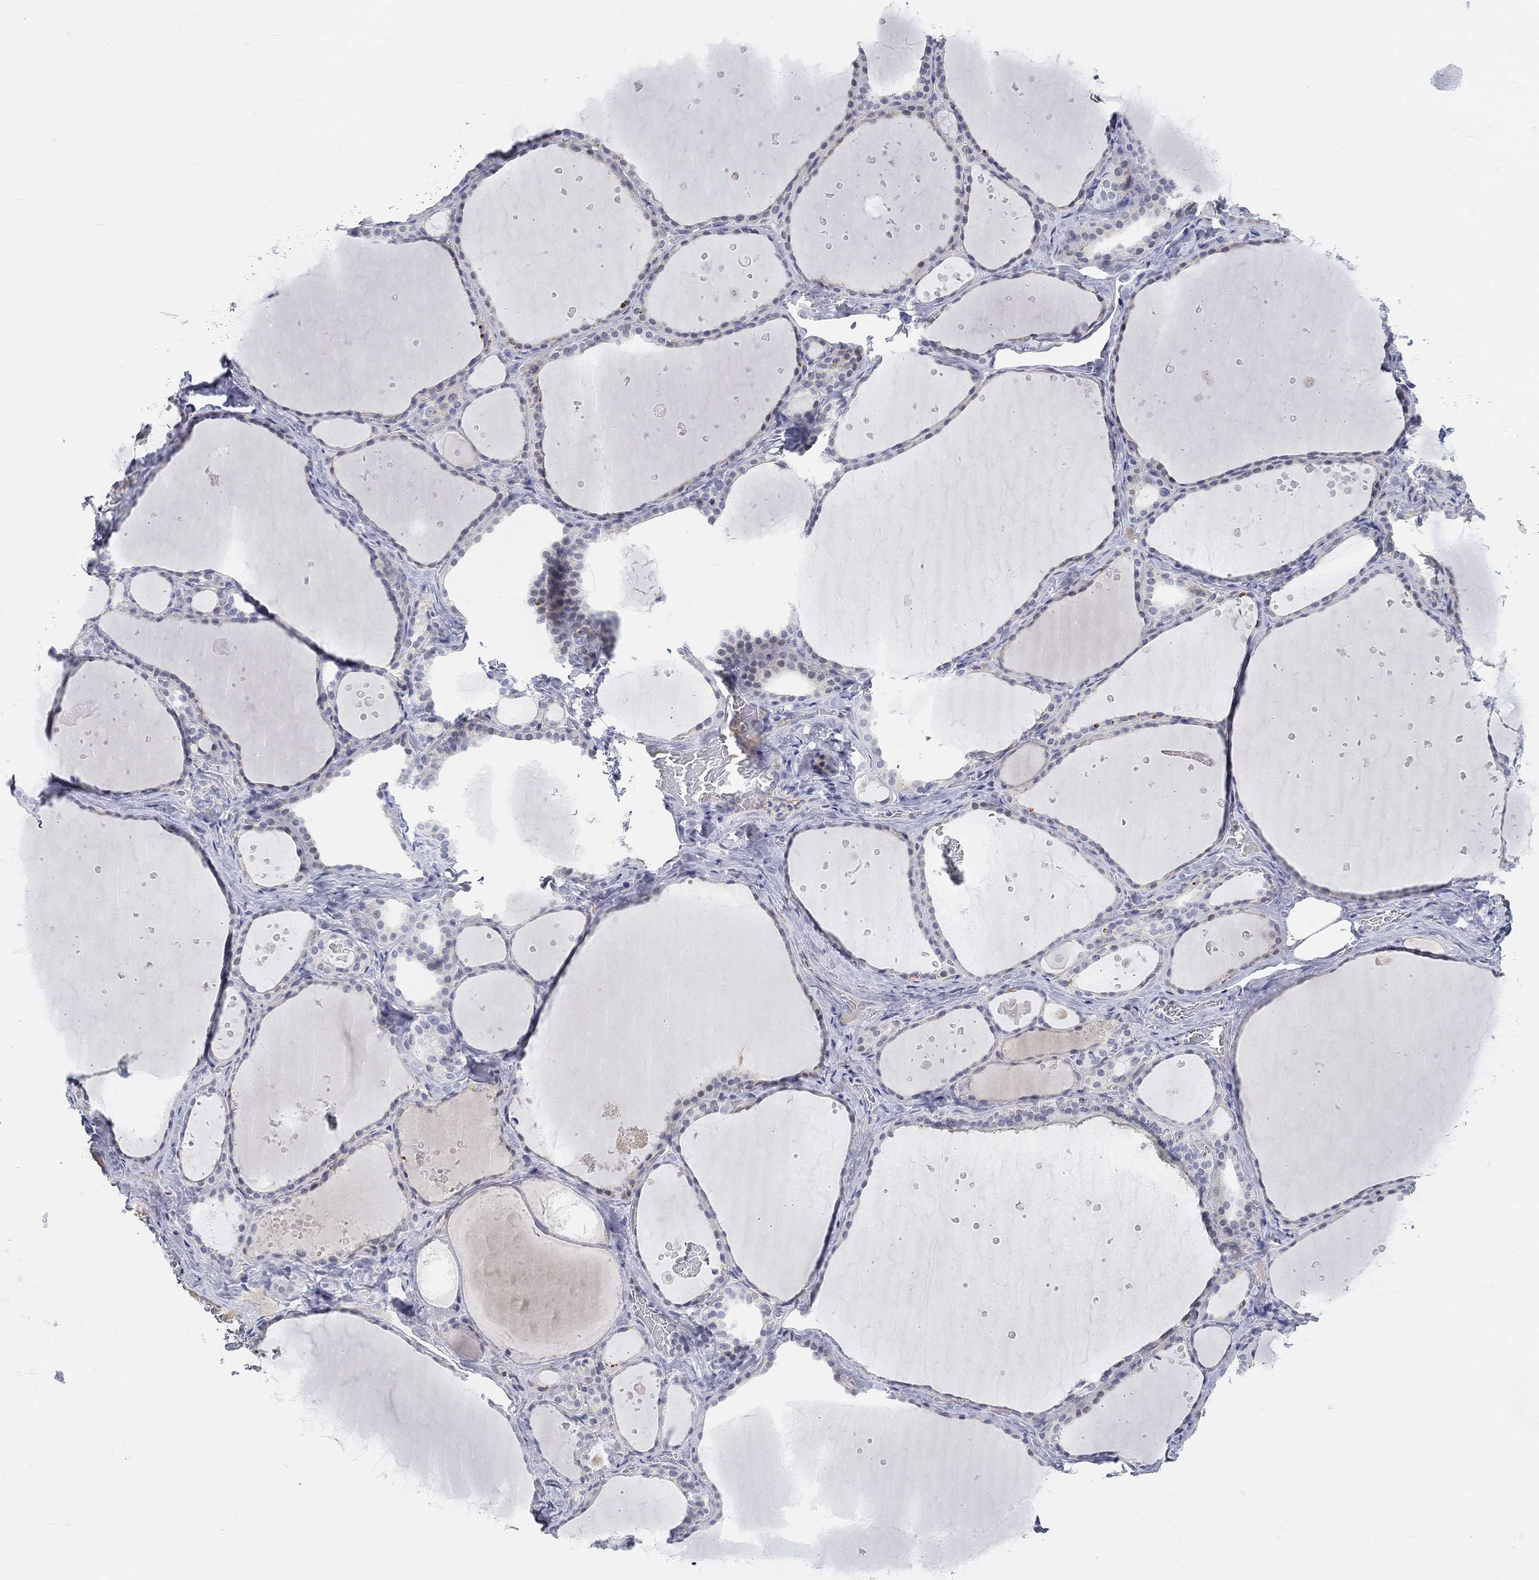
{"staining": {"intensity": "negative", "quantity": "none", "location": "none"}, "tissue": "thyroid gland", "cell_type": "Glandular cells", "image_type": "normal", "snomed": [{"axis": "morphology", "description": "Normal tissue, NOS"}, {"axis": "topography", "description": "Thyroid gland"}], "caption": "Thyroid gland stained for a protein using immunohistochemistry exhibits no positivity glandular cells.", "gene": "SNTG2", "patient": {"sex": "male", "age": 63}}